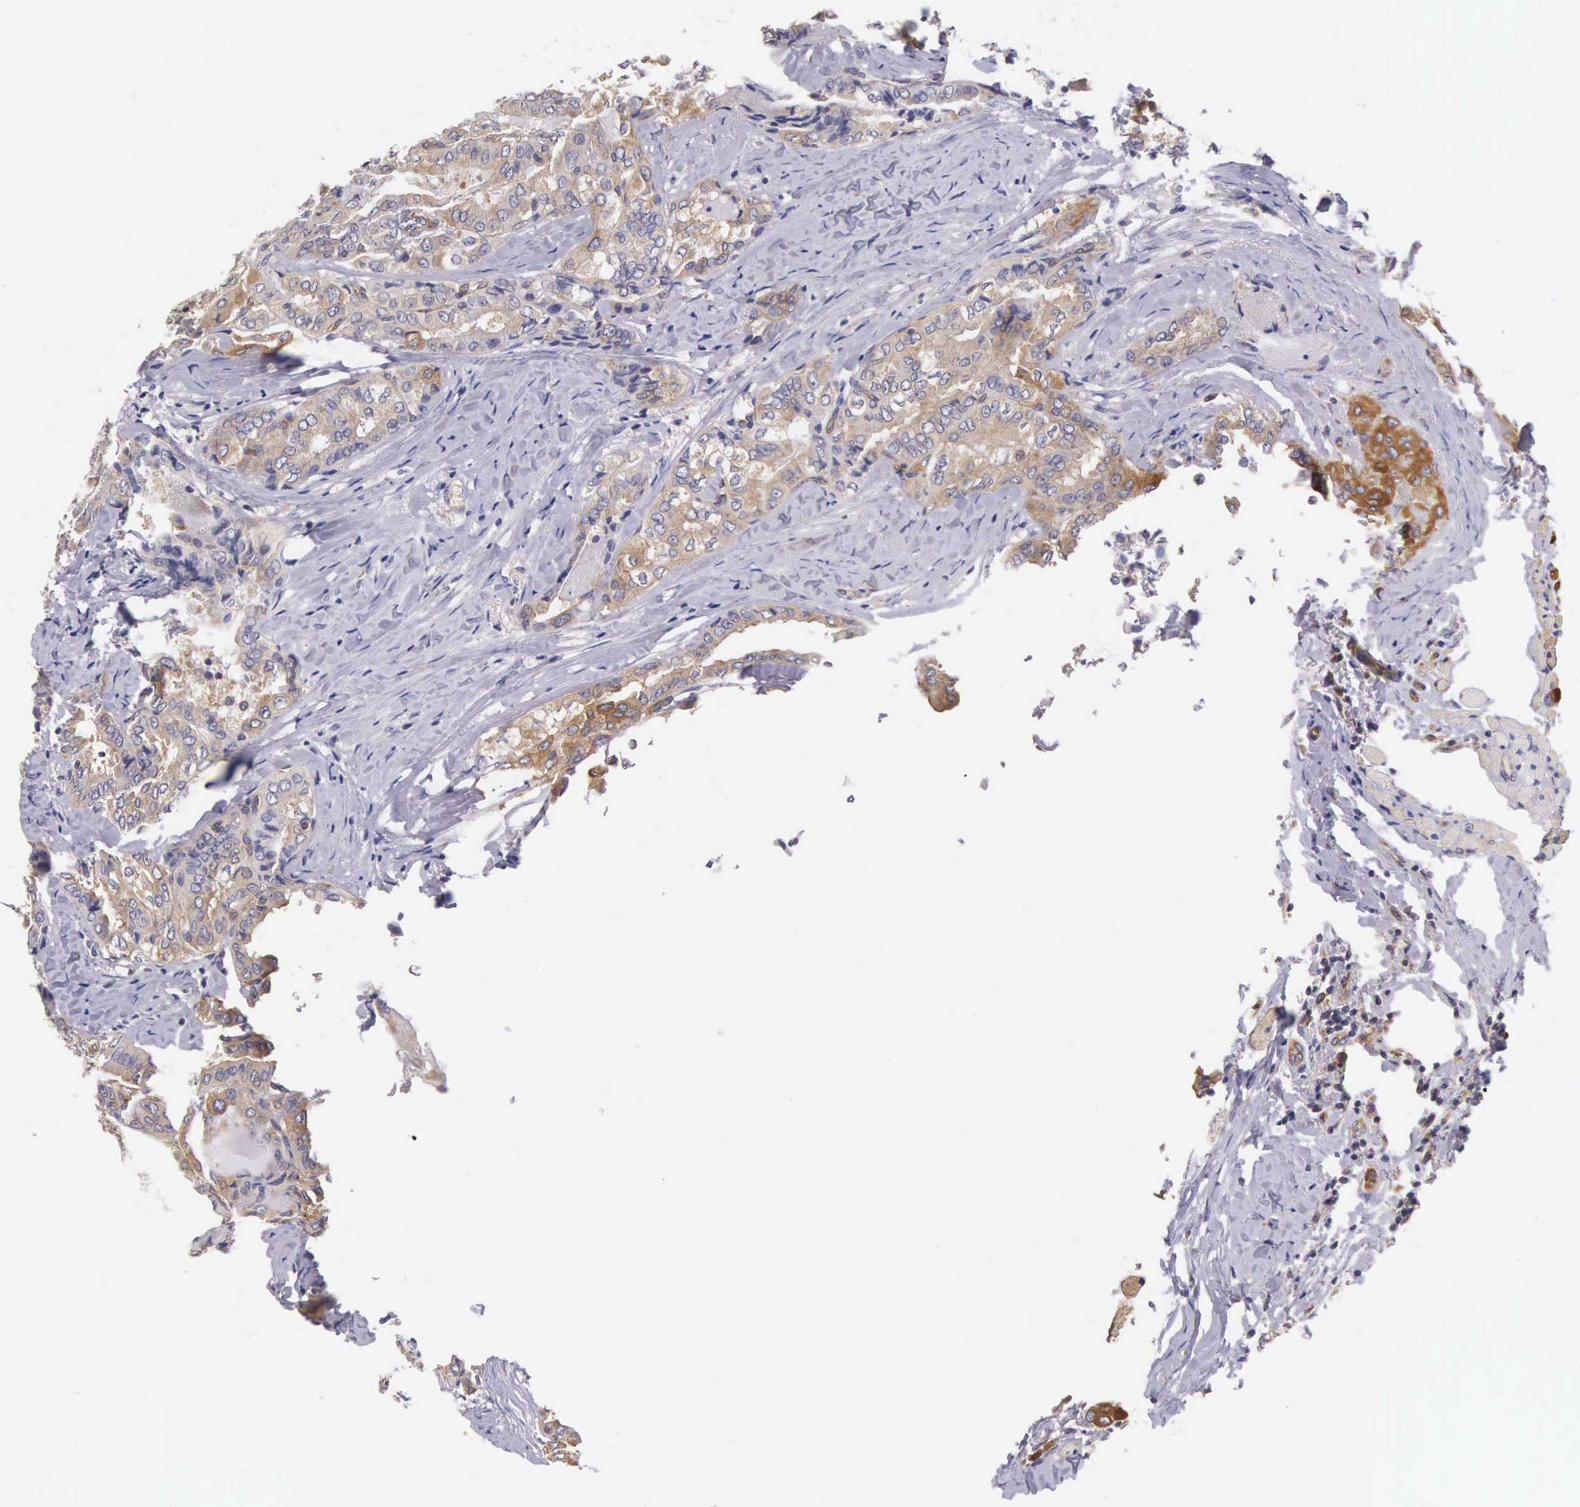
{"staining": {"intensity": "weak", "quantity": ">75%", "location": "cytoplasmic/membranous"}, "tissue": "thyroid cancer", "cell_type": "Tumor cells", "image_type": "cancer", "snomed": [{"axis": "morphology", "description": "Papillary adenocarcinoma, NOS"}, {"axis": "topography", "description": "Thyroid gland"}], "caption": "Immunohistochemical staining of human thyroid papillary adenocarcinoma reveals weak cytoplasmic/membranous protein positivity in about >75% of tumor cells.", "gene": "OSBPL3", "patient": {"sex": "female", "age": 71}}